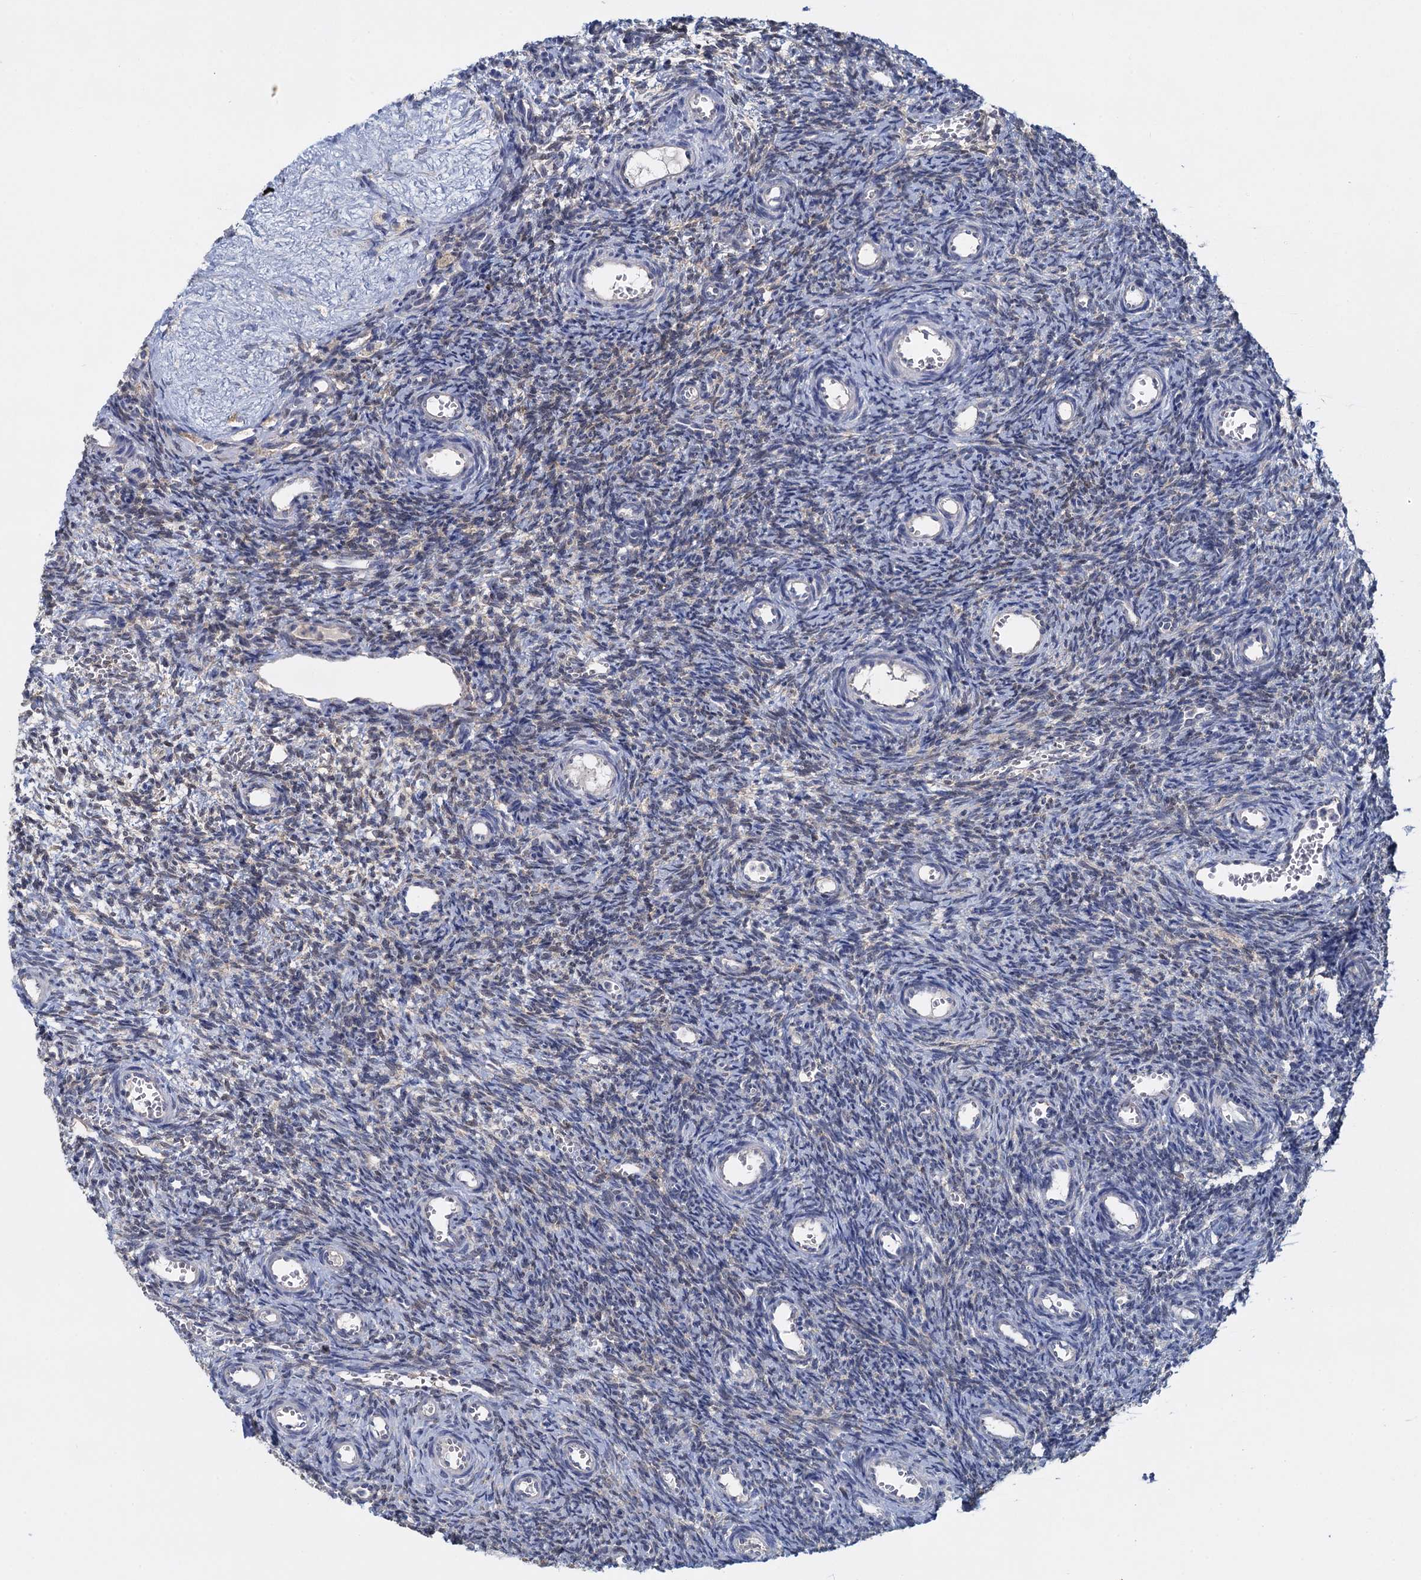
{"staining": {"intensity": "negative", "quantity": "none", "location": "none"}, "tissue": "ovary", "cell_type": "Ovarian stroma cells", "image_type": "normal", "snomed": [{"axis": "morphology", "description": "Normal tissue, NOS"}, {"axis": "topography", "description": "Ovary"}], "caption": "This is a image of IHC staining of unremarkable ovary, which shows no staining in ovarian stroma cells.", "gene": "GSTM2", "patient": {"sex": "female", "age": 39}}